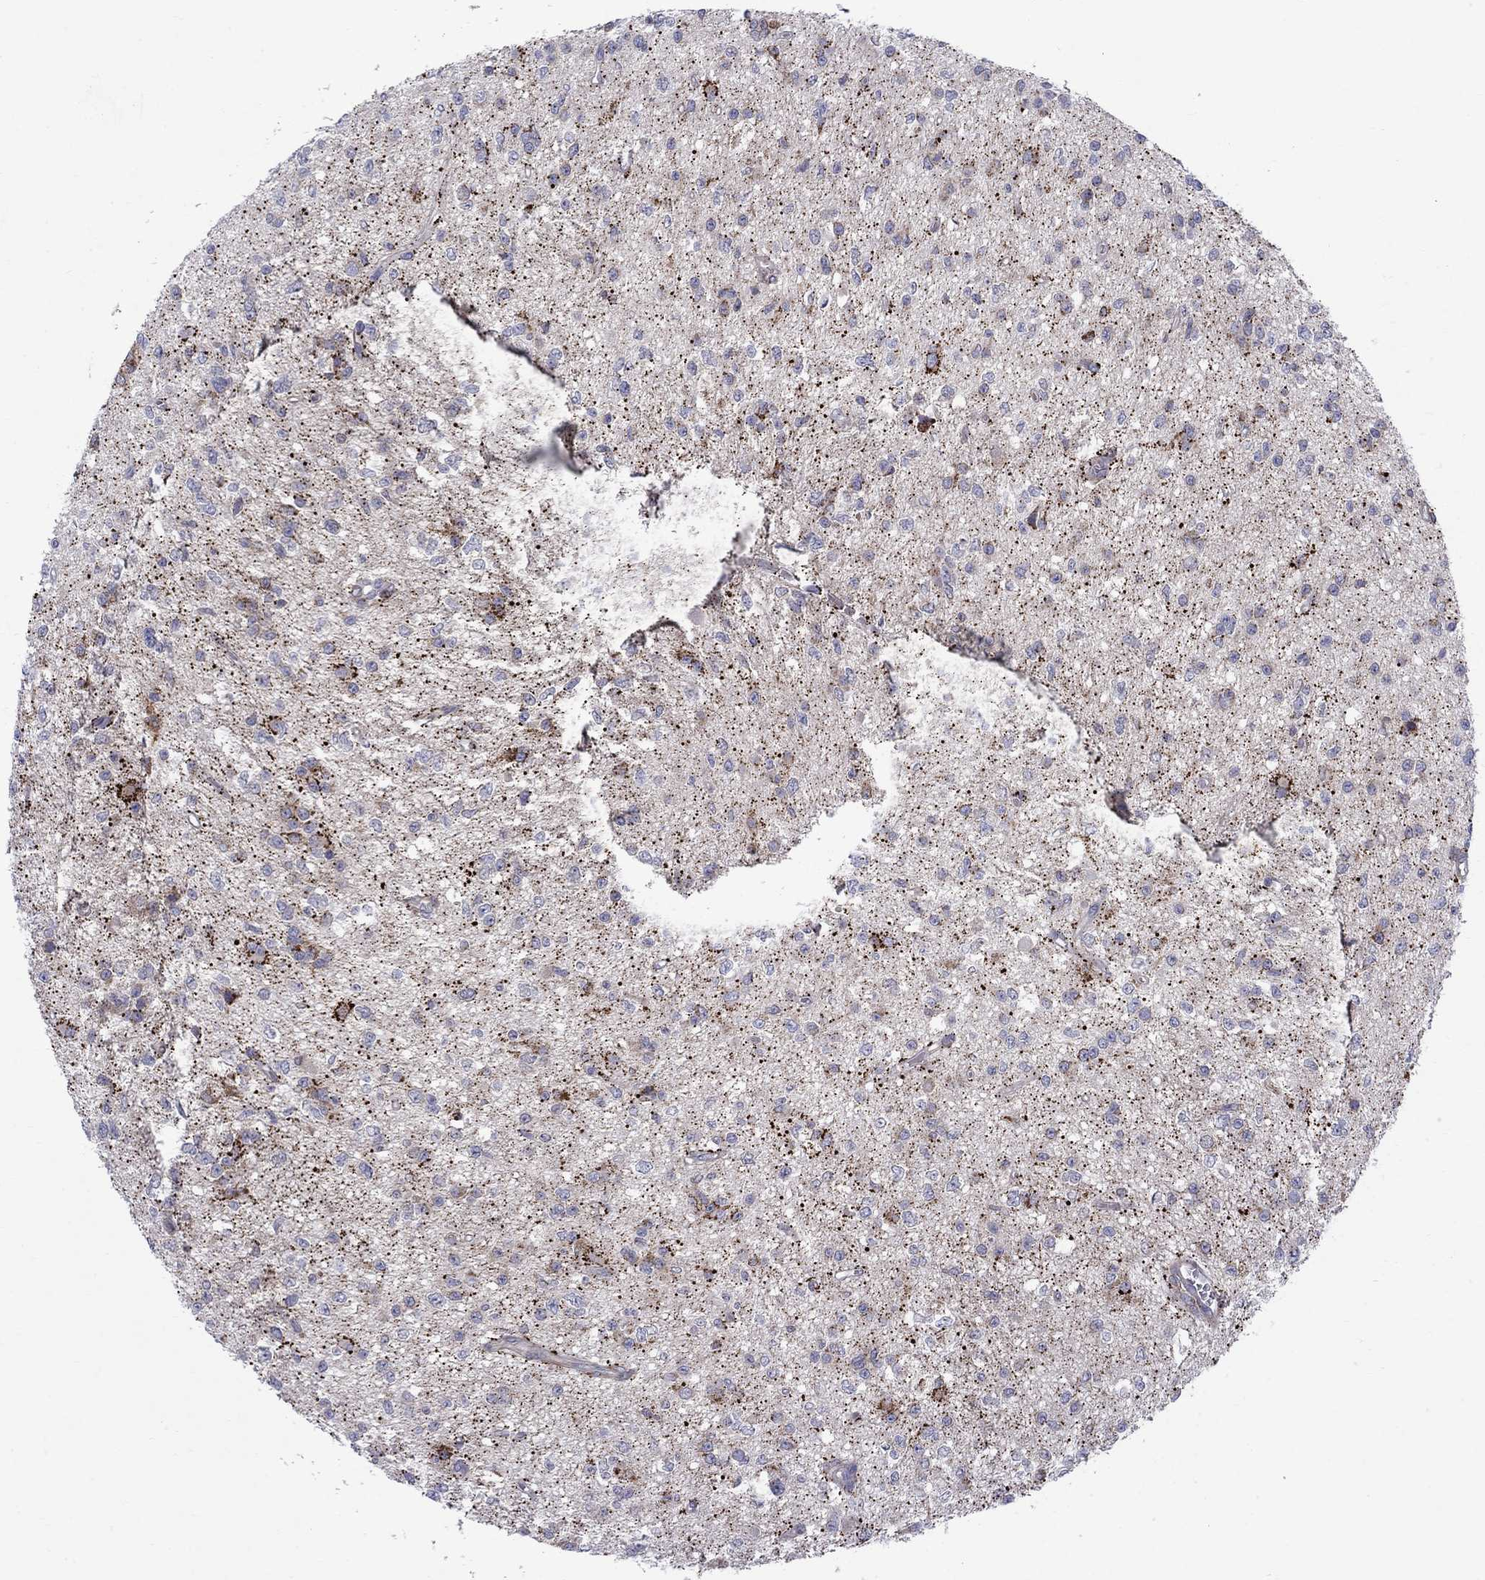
{"staining": {"intensity": "strong", "quantity": "<25%", "location": "cytoplasmic/membranous"}, "tissue": "glioma", "cell_type": "Tumor cells", "image_type": "cancer", "snomed": [{"axis": "morphology", "description": "Glioma, malignant, Low grade"}, {"axis": "topography", "description": "Brain"}], "caption": "Human malignant low-grade glioma stained with a brown dye shows strong cytoplasmic/membranous positive staining in approximately <25% of tumor cells.", "gene": "ASNS", "patient": {"sex": "female", "age": 45}}